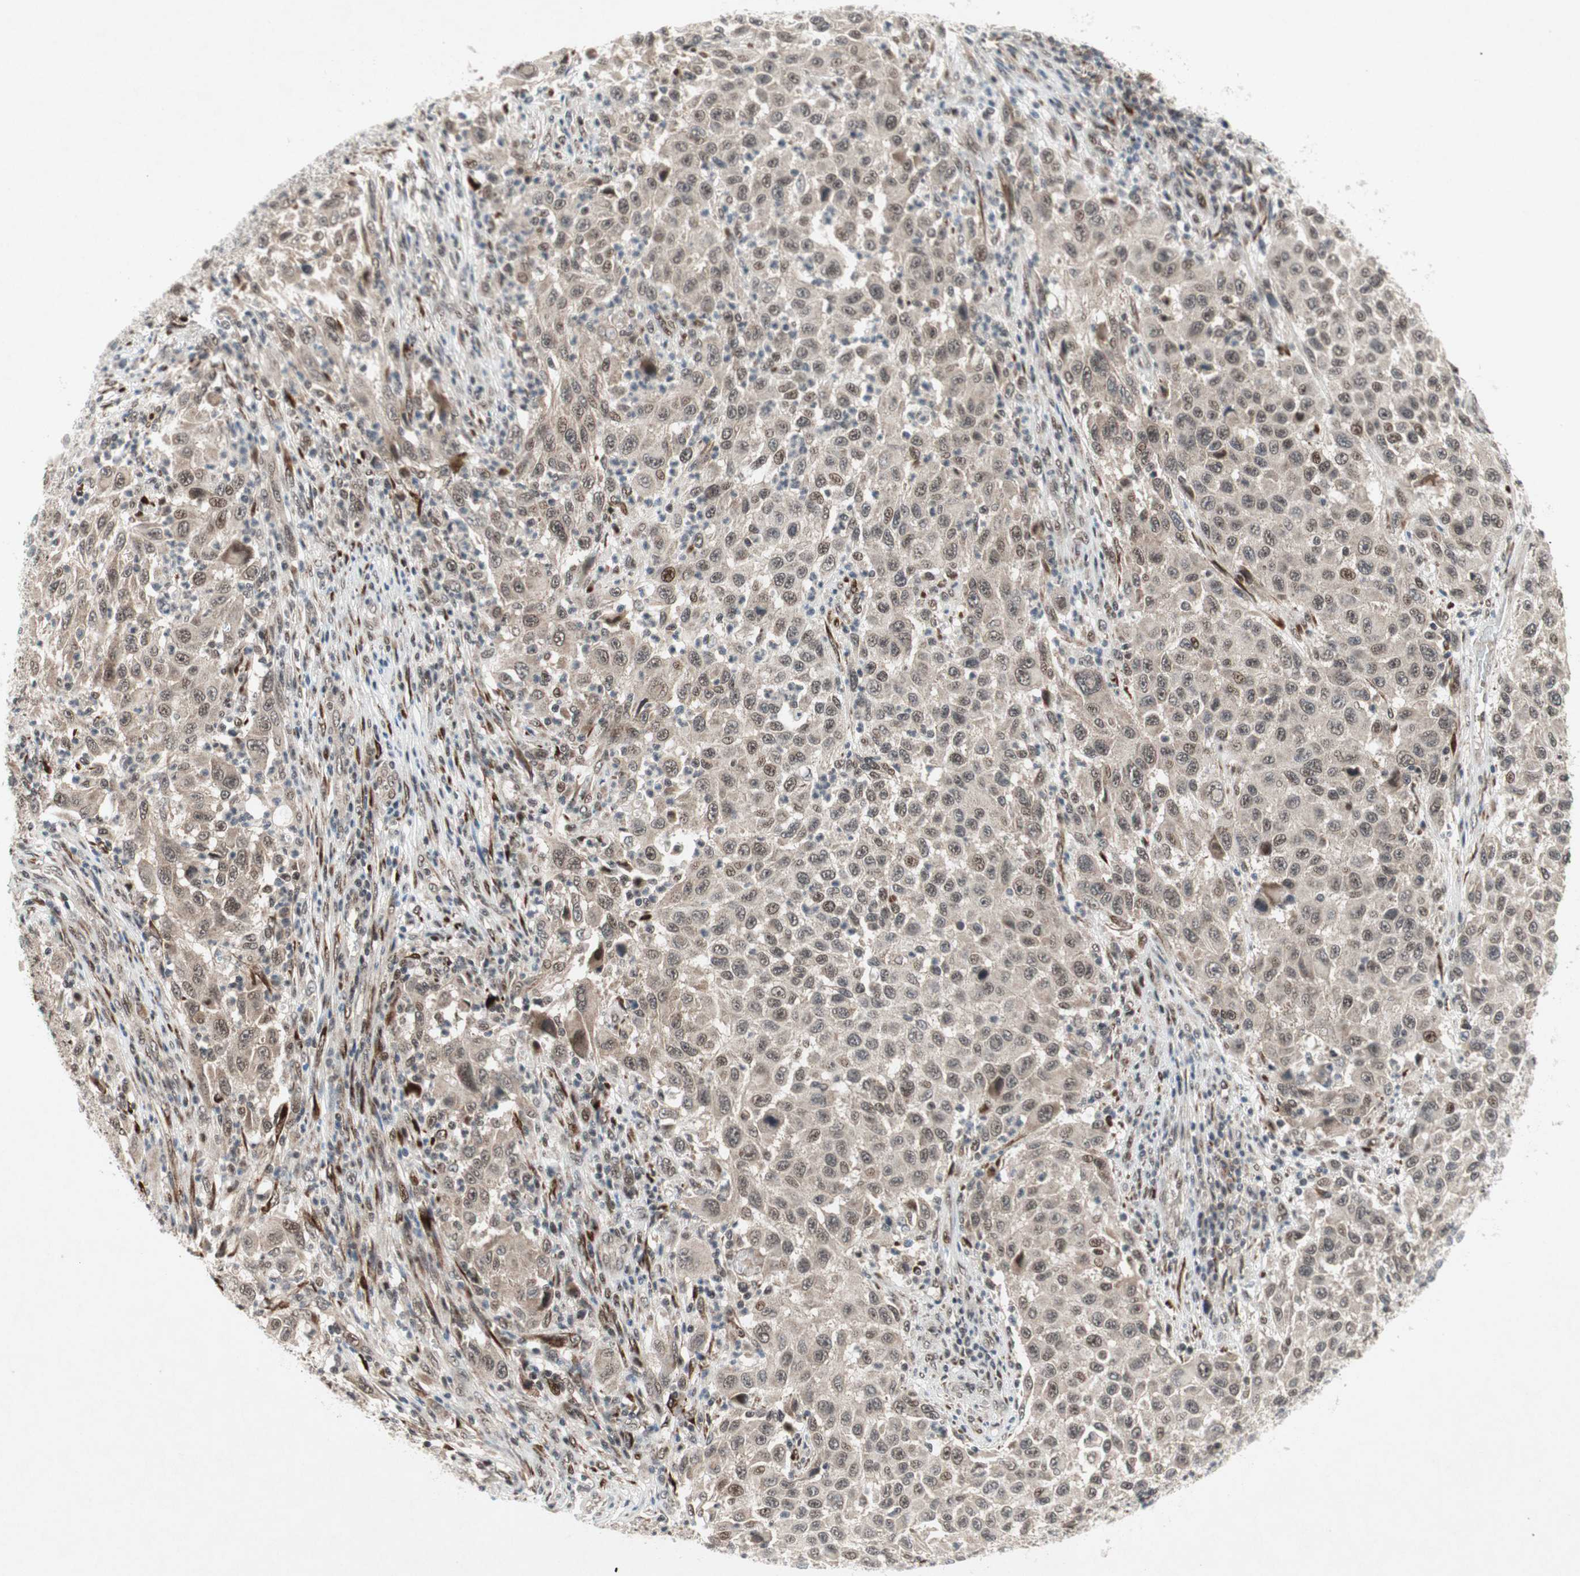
{"staining": {"intensity": "moderate", "quantity": ">75%", "location": "nuclear"}, "tissue": "melanoma", "cell_type": "Tumor cells", "image_type": "cancer", "snomed": [{"axis": "morphology", "description": "Malignant melanoma, Metastatic site"}, {"axis": "topography", "description": "Lymph node"}], "caption": "This image shows malignant melanoma (metastatic site) stained with IHC to label a protein in brown. The nuclear of tumor cells show moderate positivity for the protein. Nuclei are counter-stained blue.", "gene": "TCF12", "patient": {"sex": "male", "age": 61}}